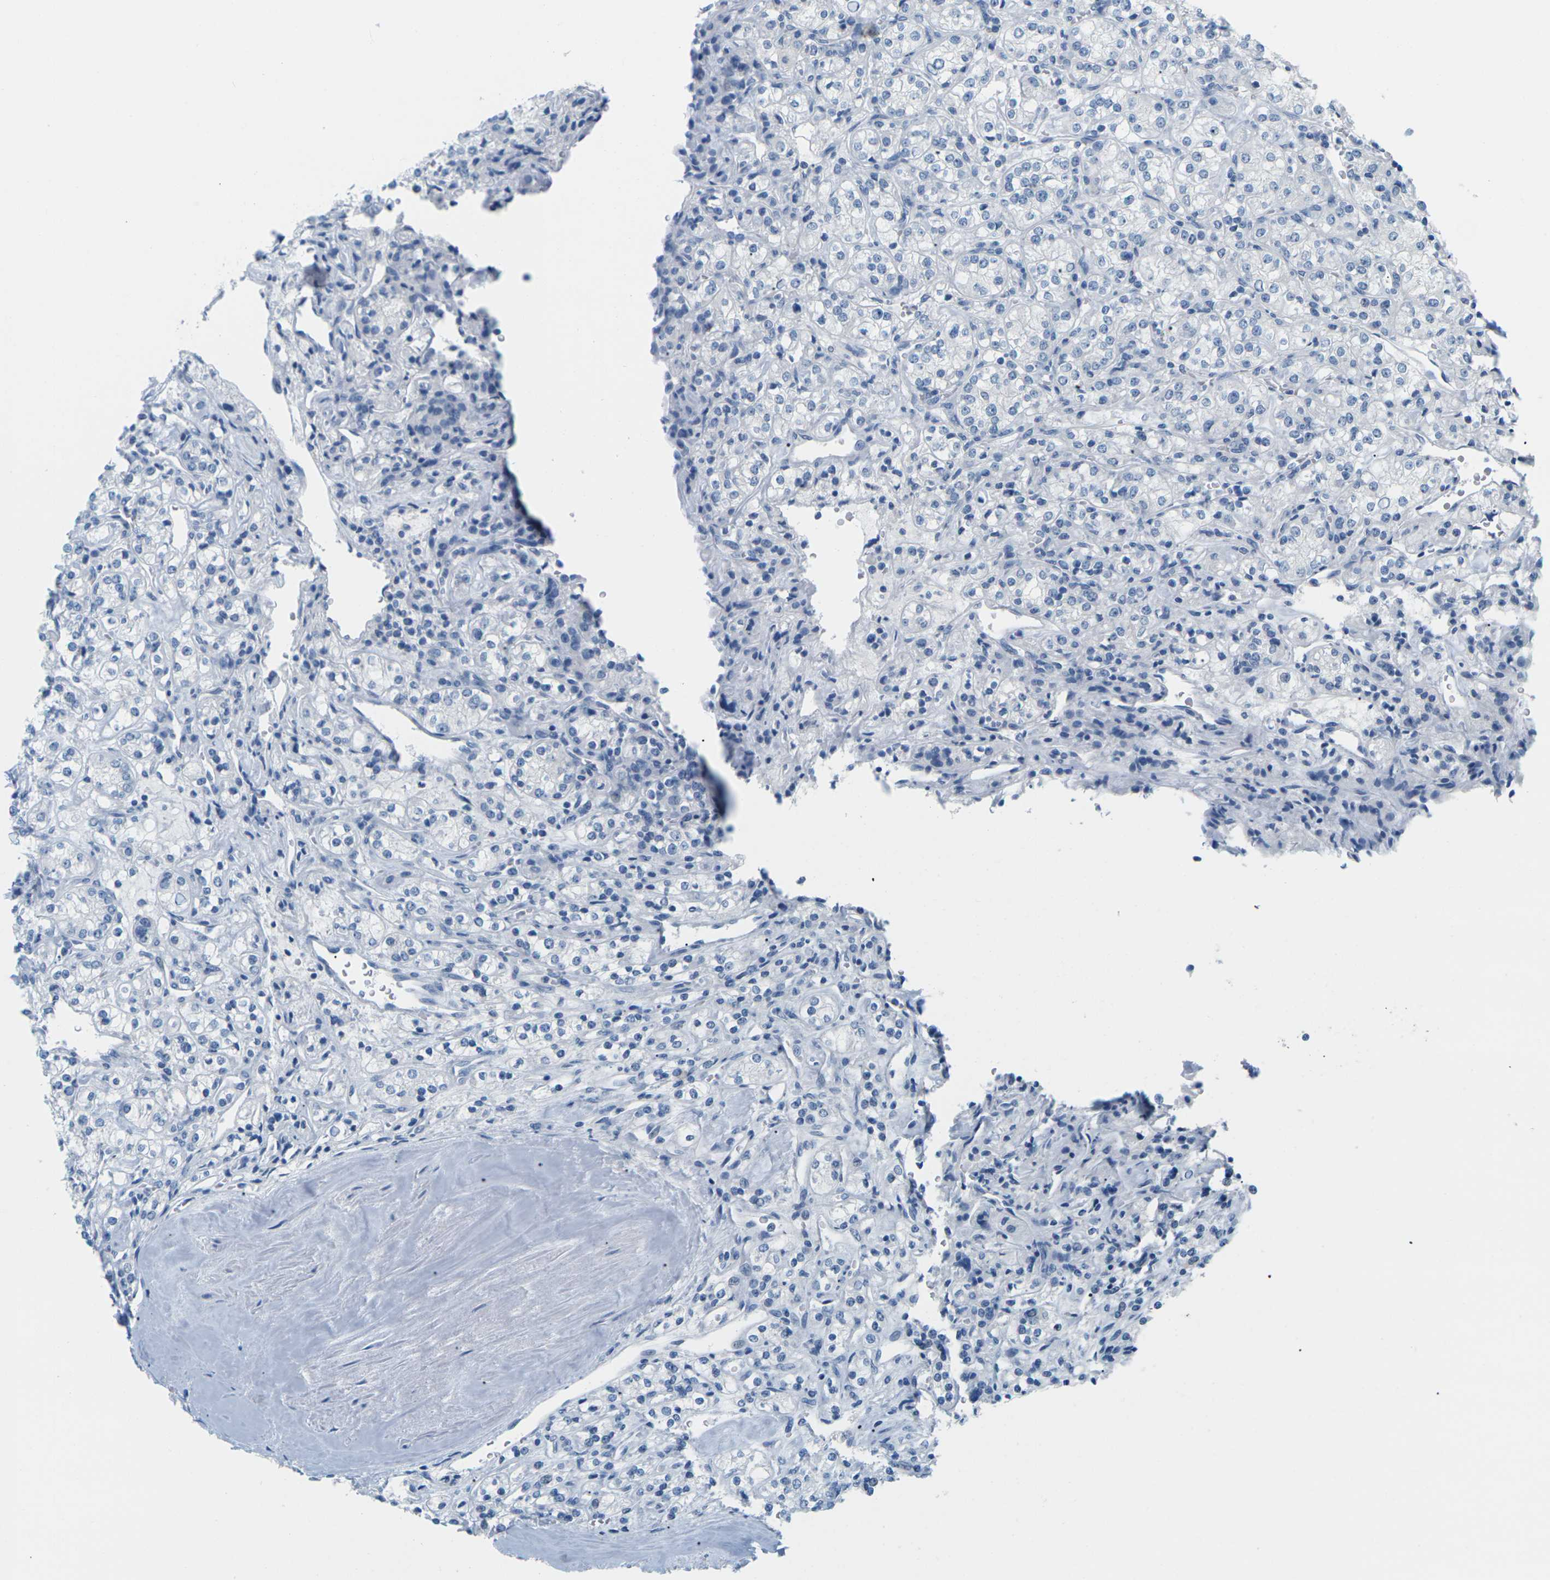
{"staining": {"intensity": "negative", "quantity": "none", "location": "none"}, "tissue": "renal cancer", "cell_type": "Tumor cells", "image_type": "cancer", "snomed": [{"axis": "morphology", "description": "Adenocarcinoma, NOS"}, {"axis": "topography", "description": "Kidney"}], "caption": "Tumor cells show no significant expression in renal cancer. (Brightfield microscopy of DAB immunohistochemistry at high magnification).", "gene": "SLC12A1", "patient": {"sex": "male", "age": 77}}